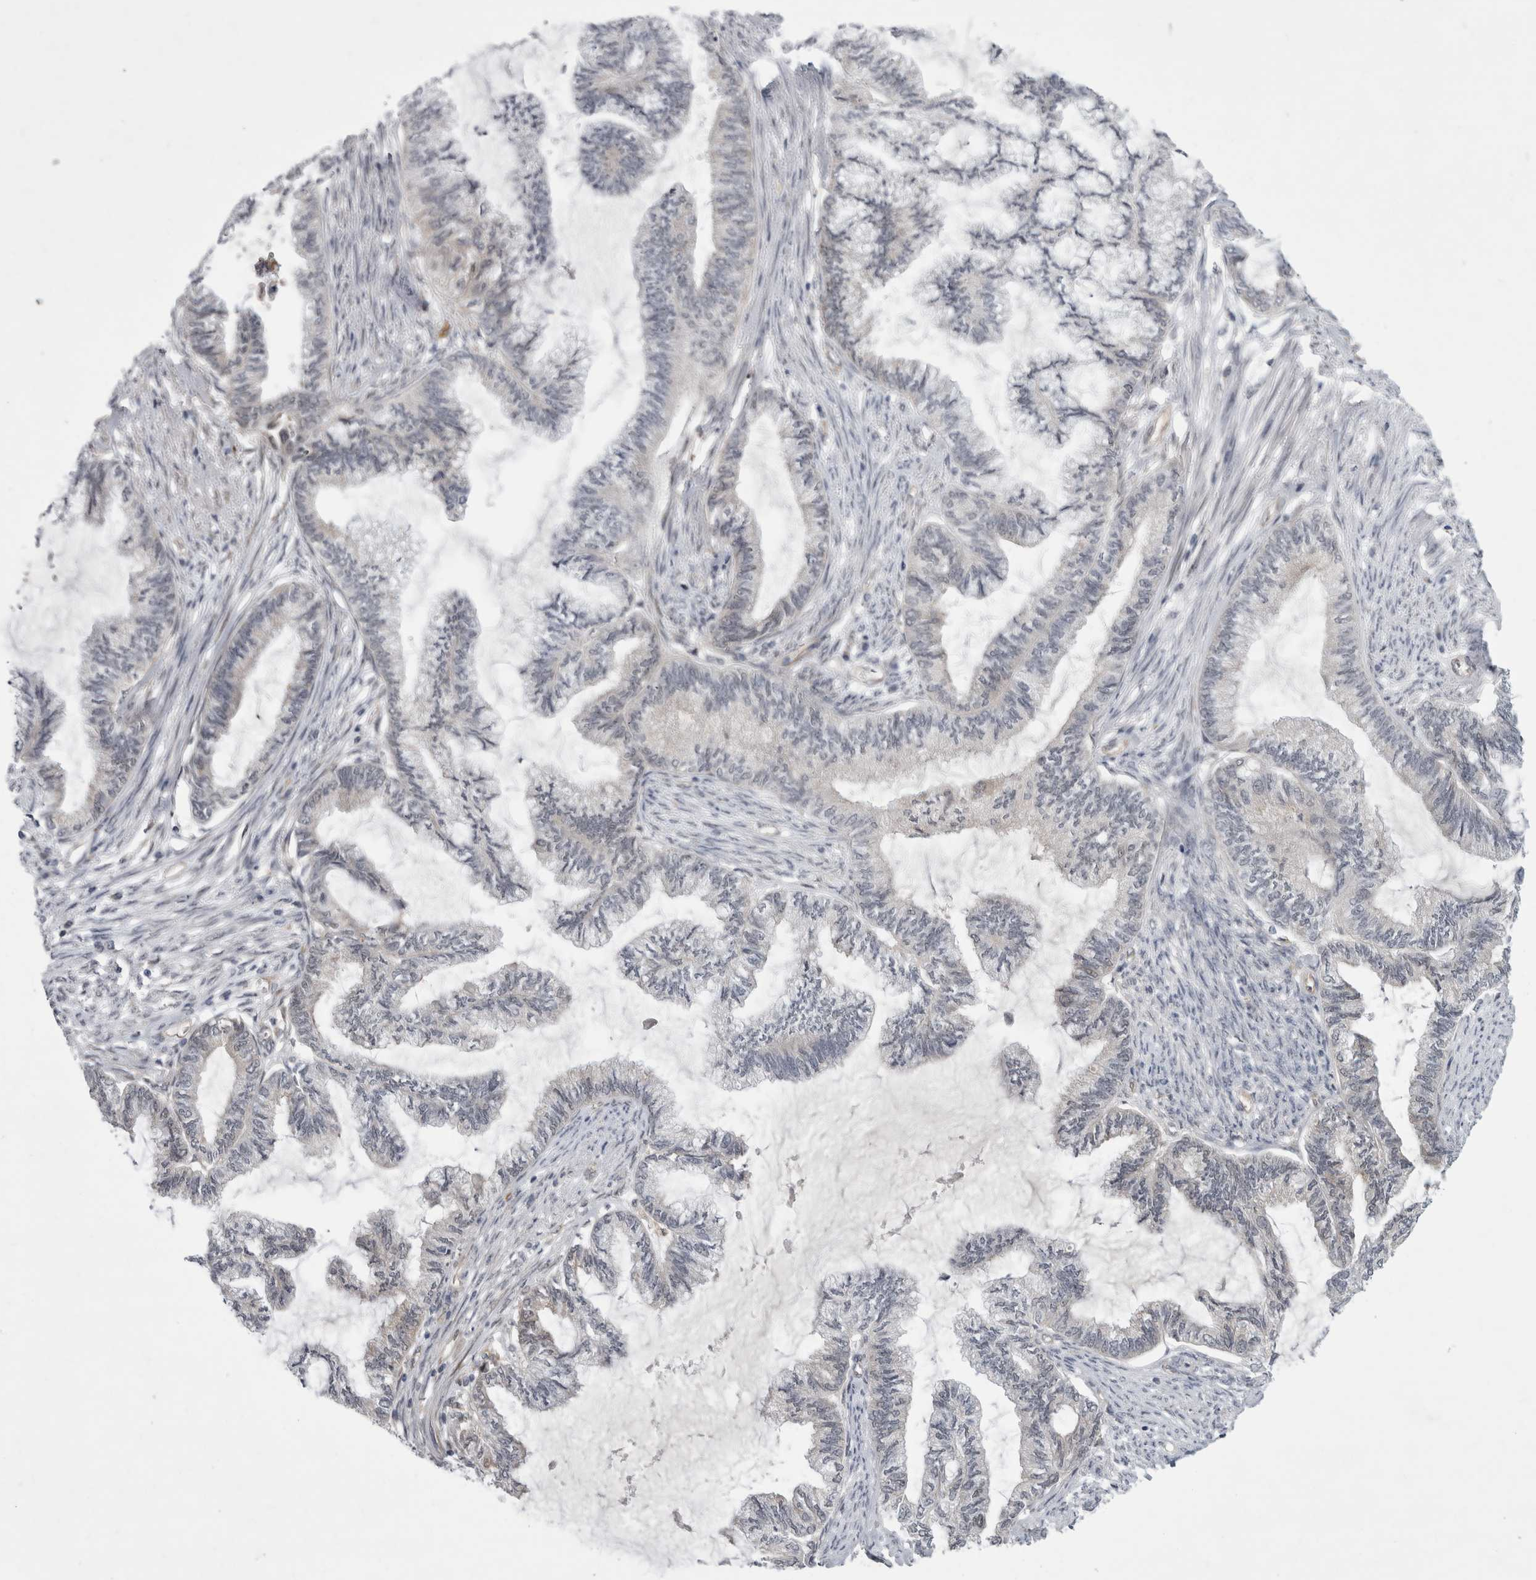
{"staining": {"intensity": "negative", "quantity": "none", "location": "none"}, "tissue": "endometrial cancer", "cell_type": "Tumor cells", "image_type": "cancer", "snomed": [{"axis": "morphology", "description": "Adenocarcinoma, NOS"}, {"axis": "topography", "description": "Endometrium"}], "caption": "Immunohistochemical staining of human endometrial adenocarcinoma shows no significant expression in tumor cells. Nuclei are stained in blue.", "gene": "PARP11", "patient": {"sex": "female", "age": 86}}